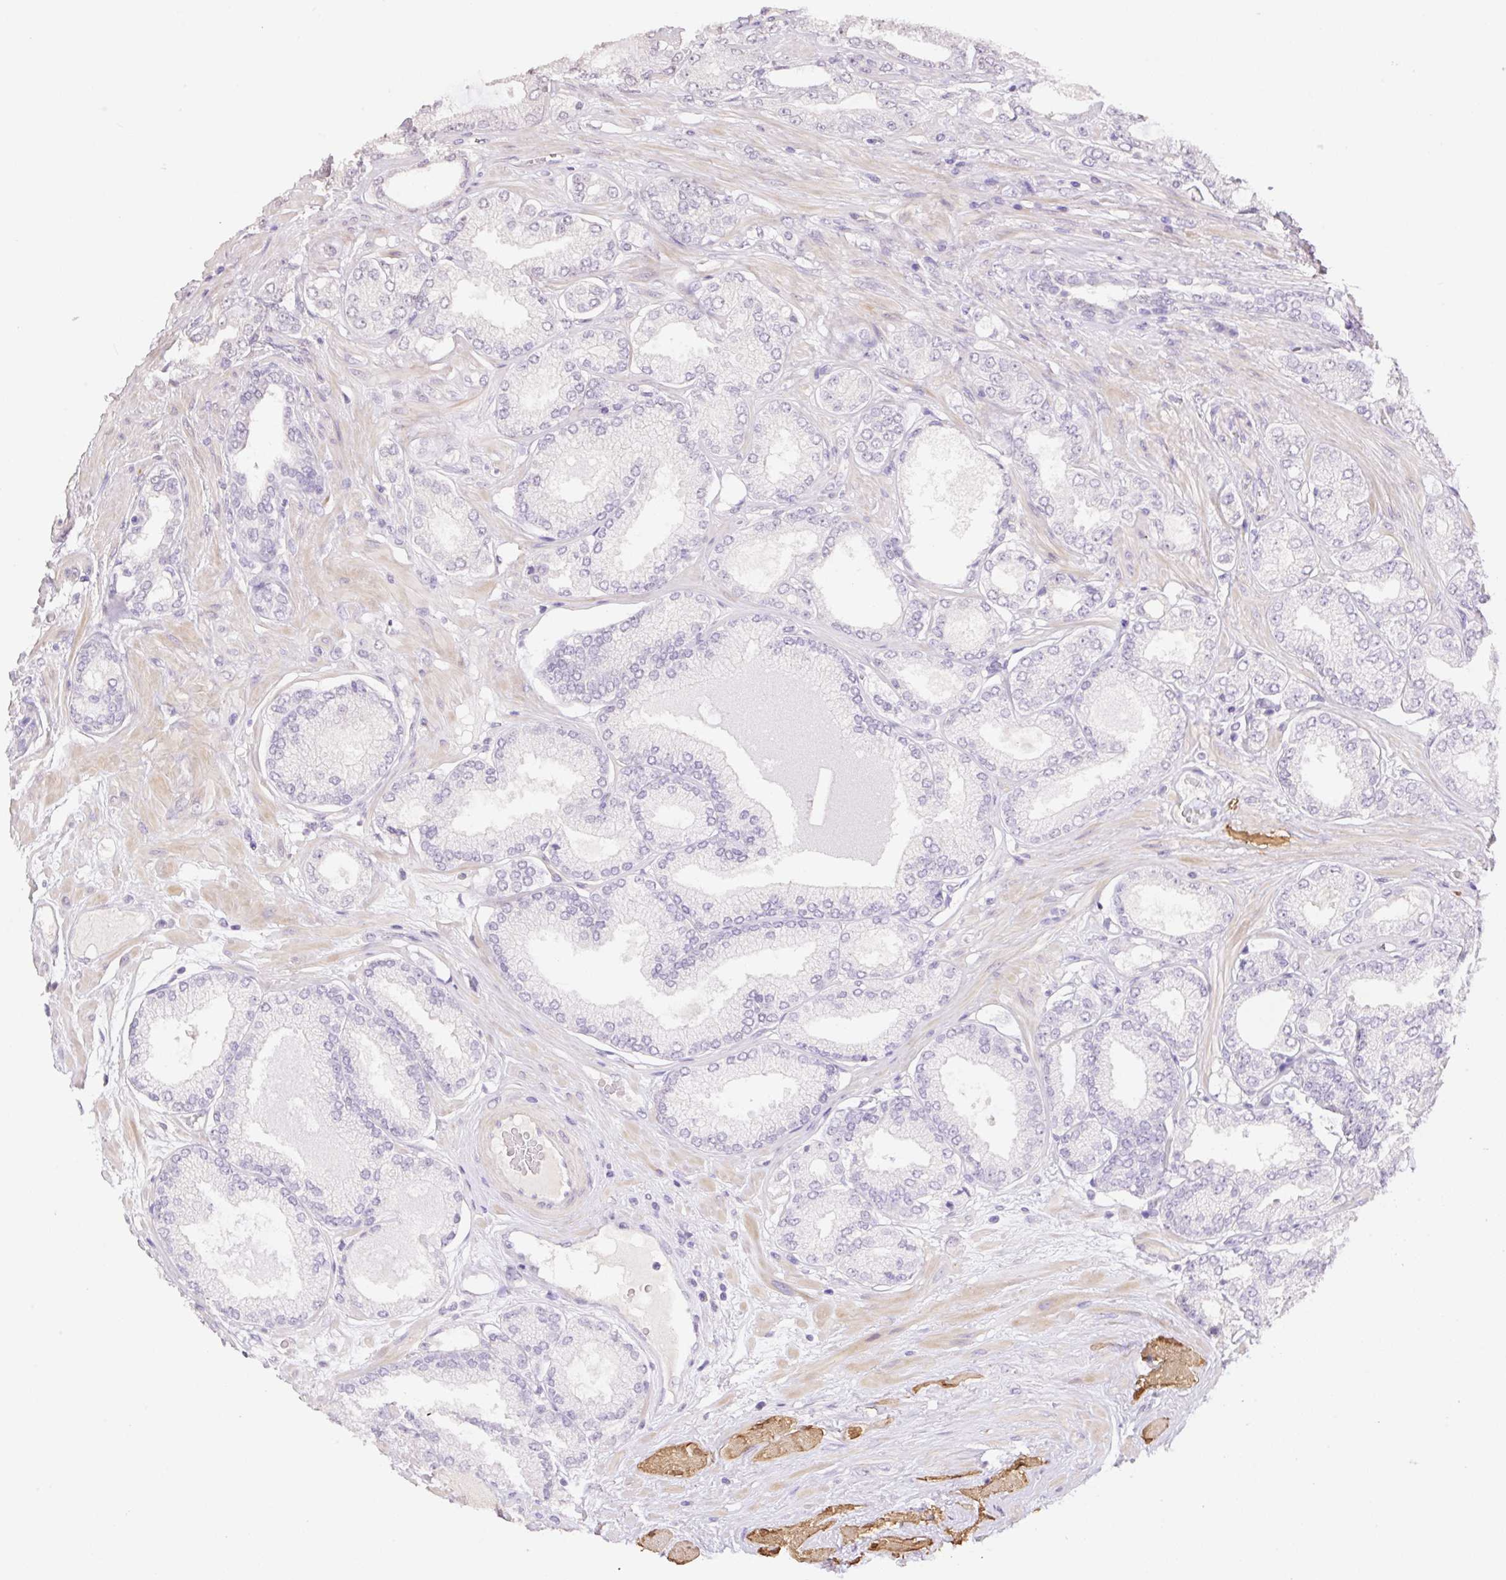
{"staining": {"intensity": "negative", "quantity": "none", "location": "none"}, "tissue": "prostate cancer", "cell_type": "Tumor cells", "image_type": "cancer", "snomed": [{"axis": "morphology", "description": "Adenocarcinoma, High grade"}, {"axis": "topography", "description": "Prostate"}], "caption": "There is no significant staining in tumor cells of prostate cancer (adenocarcinoma (high-grade)). (DAB IHC with hematoxylin counter stain).", "gene": "HCRTR2", "patient": {"sex": "male", "age": 68}}